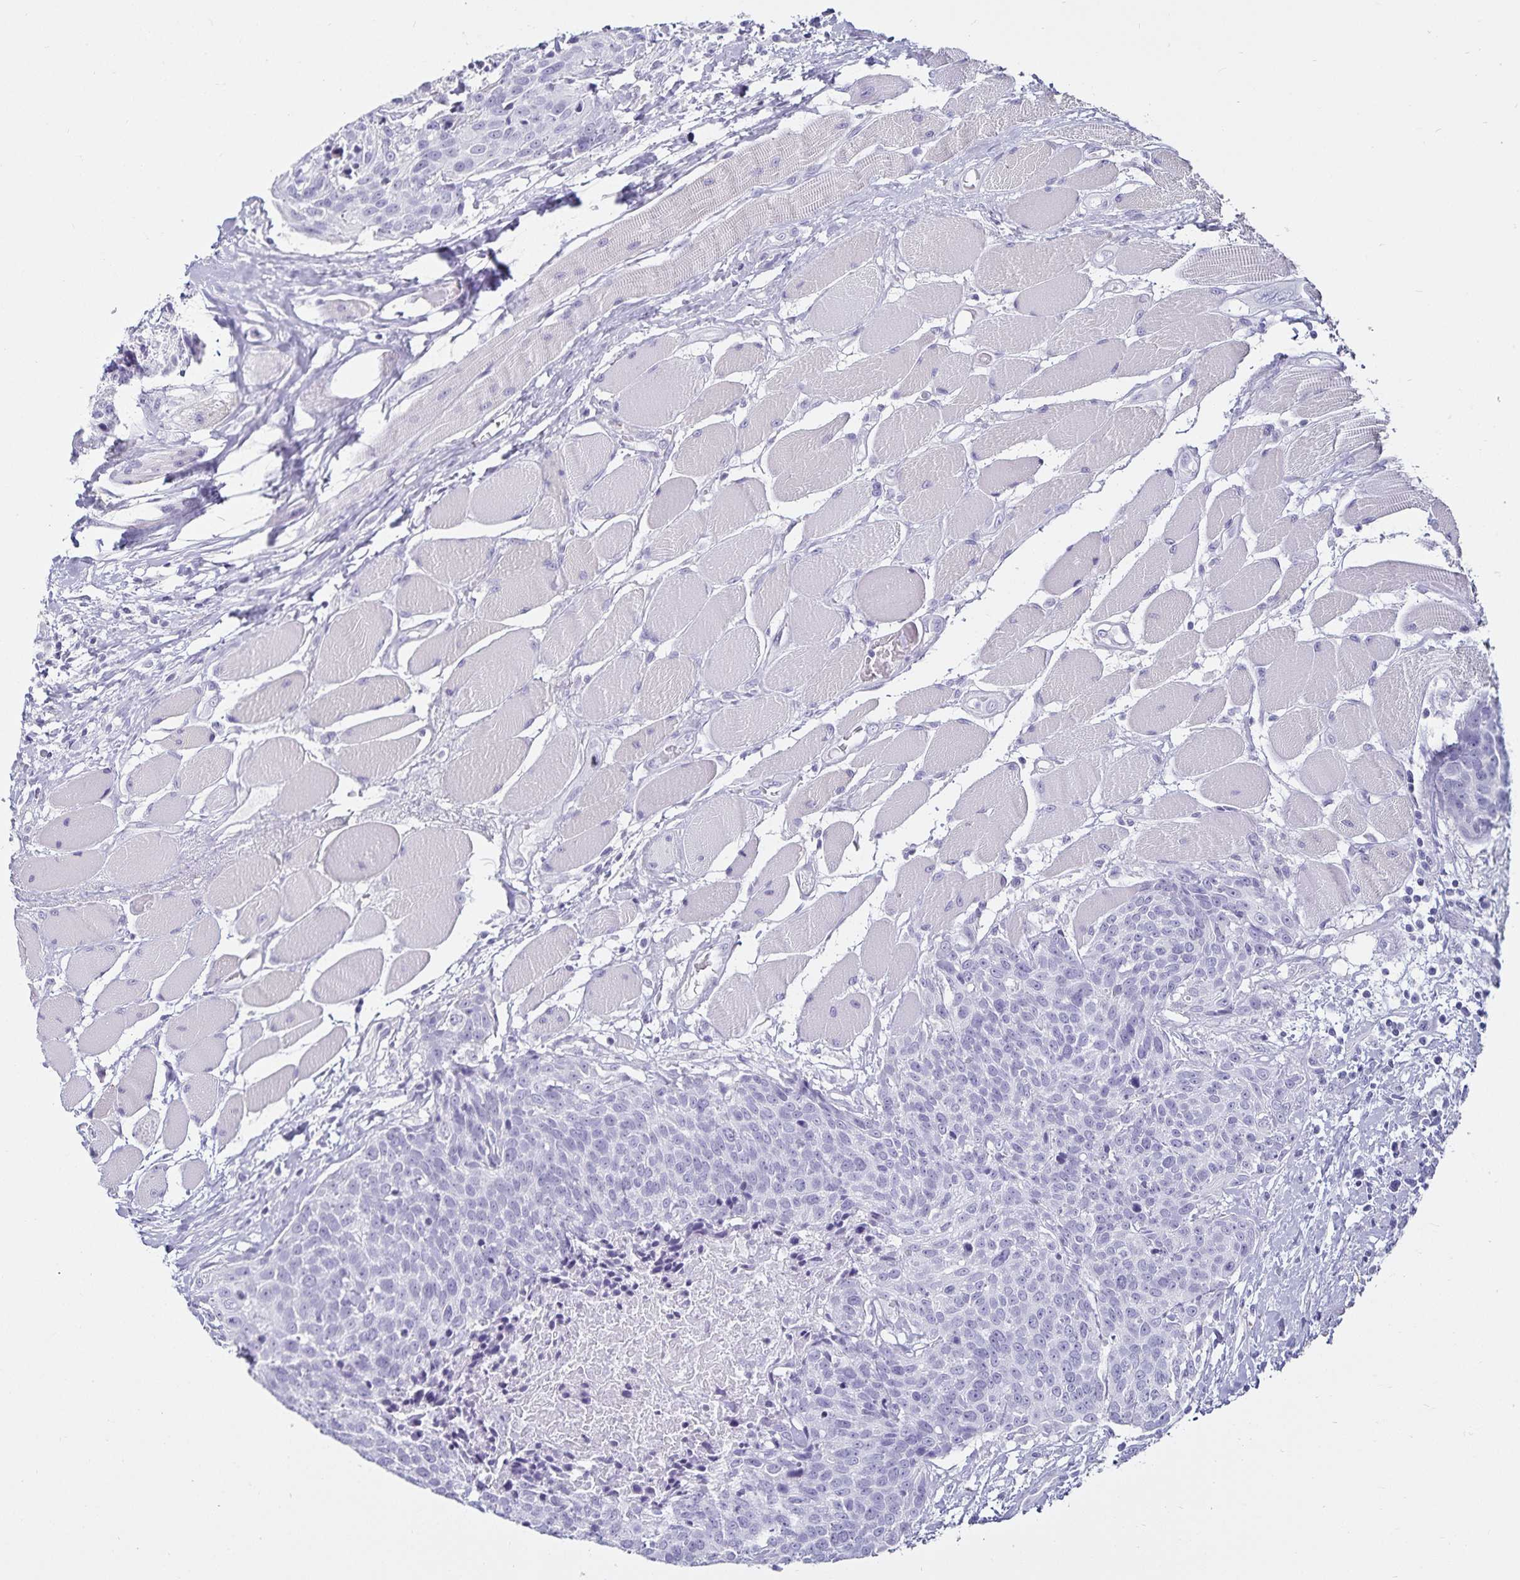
{"staining": {"intensity": "negative", "quantity": "none", "location": "none"}, "tissue": "head and neck cancer", "cell_type": "Tumor cells", "image_type": "cancer", "snomed": [{"axis": "morphology", "description": "Squamous cell carcinoma, NOS"}, {"axis": "topography", "description": "Oral tissue"}, {"axis": "topography", "description": "Head-Neck"}], "caption": "This micrograph is of head and neck cancer stained with immunohistochemistry to label a protein in brown with the nuclei are counter-stained blue. There is no positivity in tumor cells.", "gene": "DEFA6", "patient": {"sex": "male", "age": 64}}